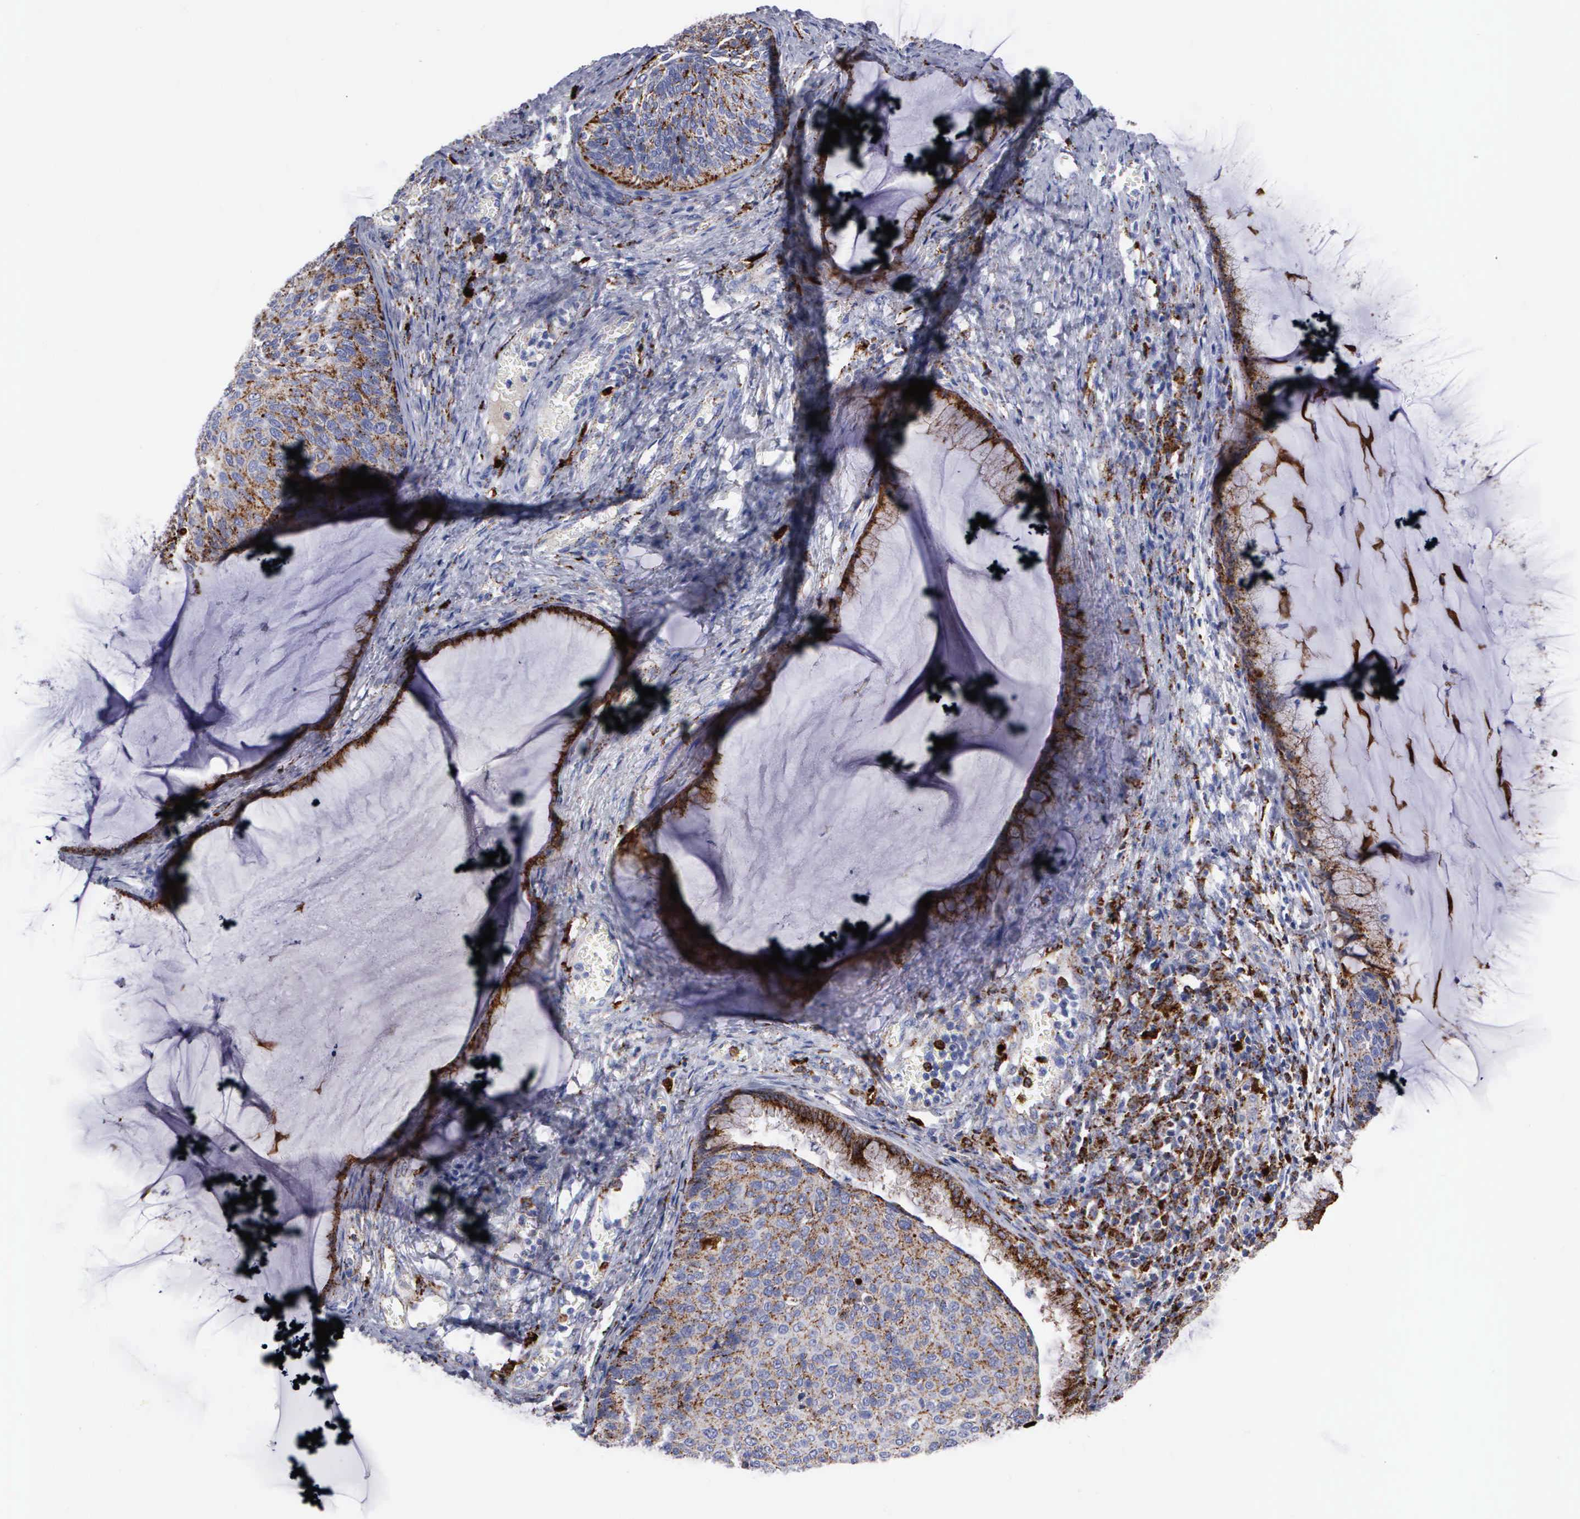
{"staining": {"intensity": "moderate", "quantity": "25%-75%", "location": "cytoplasmic/membranous"}, "tissue": "cervical cancer", "cell_type": "Tumor cells", "image_type": "cancer", "snomed": [{"axis": "morphology", "description": "Squamous cell carcinoma, NOS"}, {"axis": "topography", "description": "Cervix"}], "caption": "Protein staining of squamous cell carcinoma (cervical) tissue reveals moderate cytoplasmic/membranous positivity in about 25%-75% of tumor cells.", "gene": "CTSH", "patient": {"sex": "female", "age": 36}}